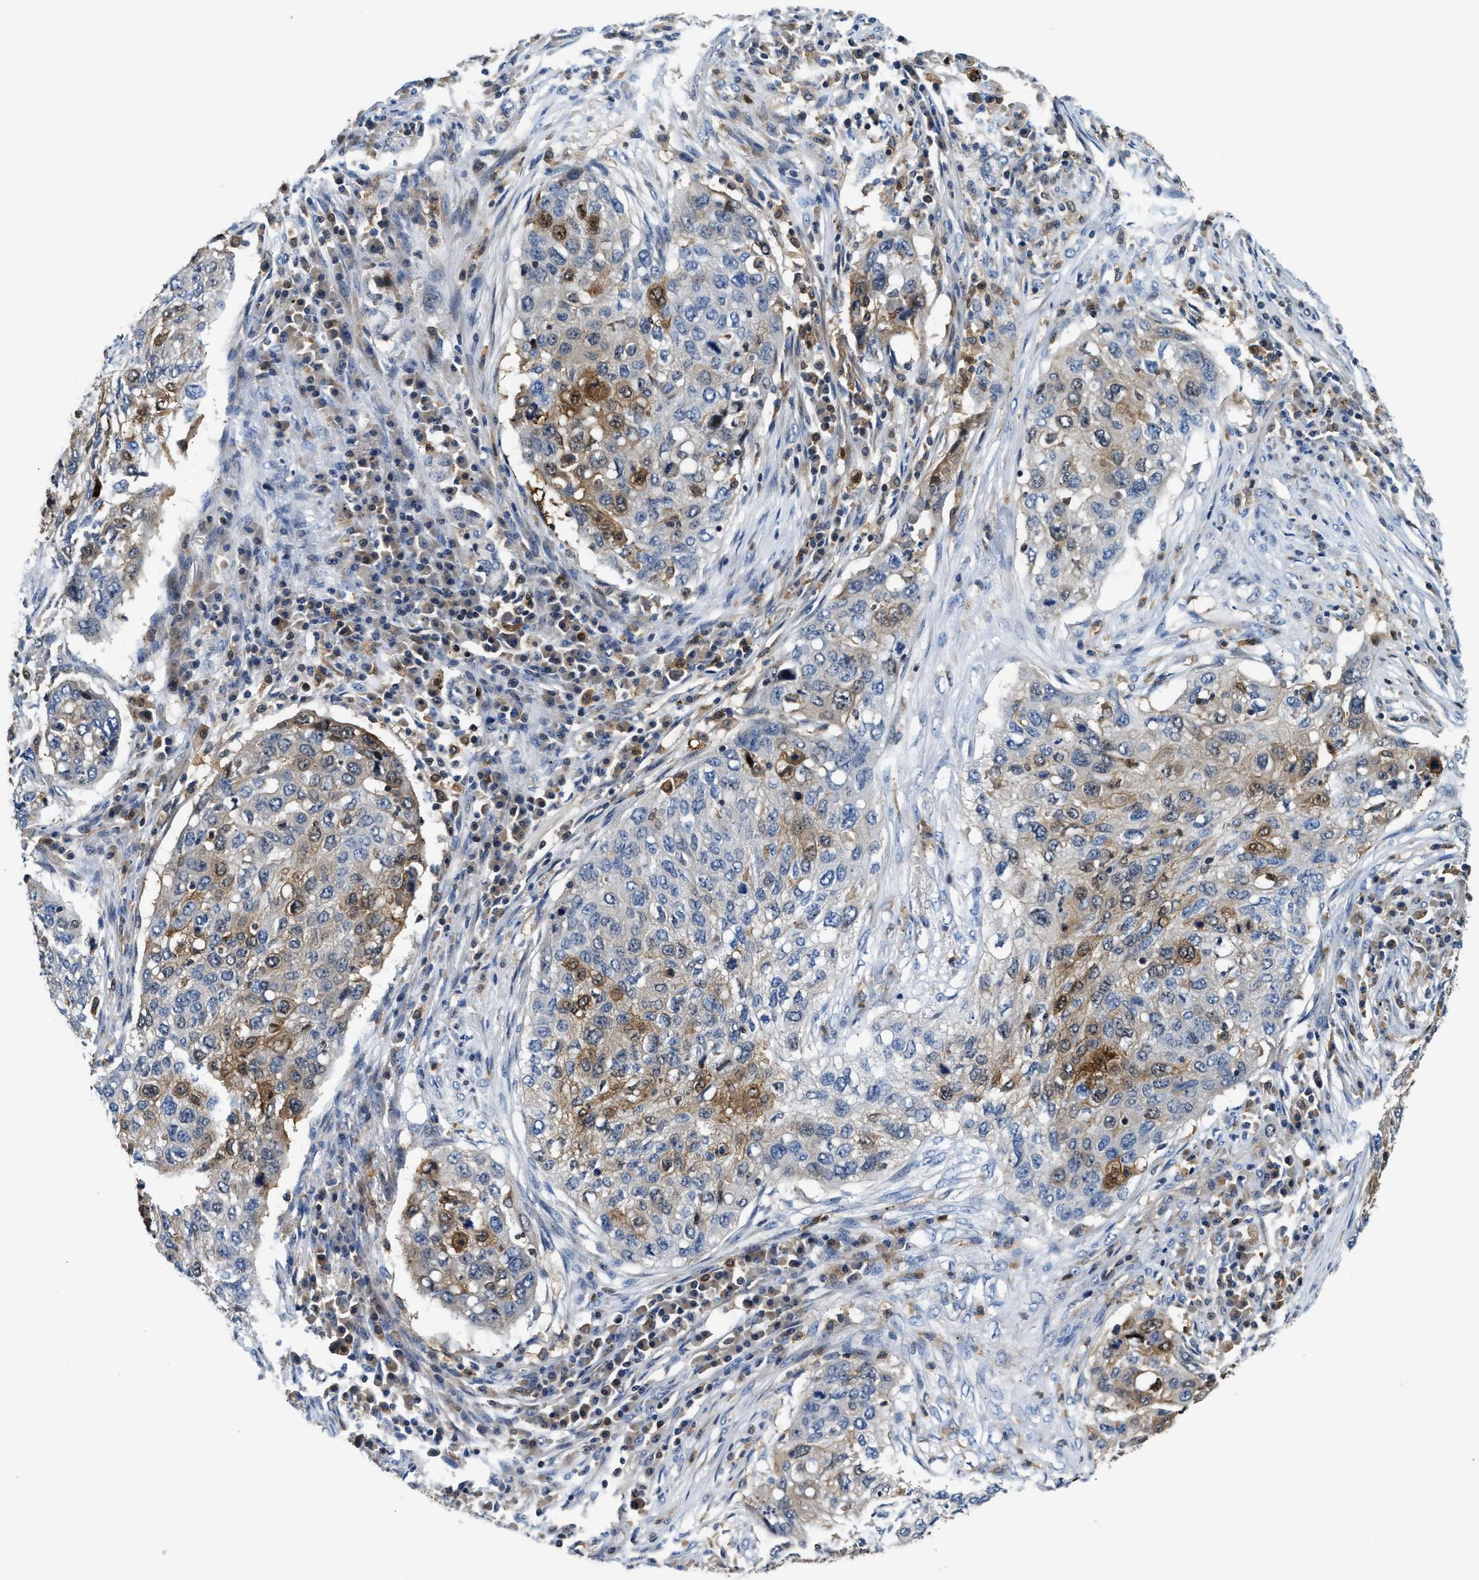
{"staining": {"intensity": "moderate", "quantity": "<25%", "location": "cytoplasmic/membranous"}, "tissue": "lung cancer", "cell_type": "Tumor cells", "image_type": "cancer", "snomed": [{"axis": "morphology", "description": "Squamous cell carcinoma, NOS"}, {"axis": "topography", "description": "Lung"}], "caption": "A high-resolution photomicrograph shows IHC staining of squamous cell carcinoma (lung), which shows moderate cytoplasmic/membranous staining in approximately <25% of tumor cells.", "gene": "OSTF1", "patient": {"sex": "female", "age": 63}}